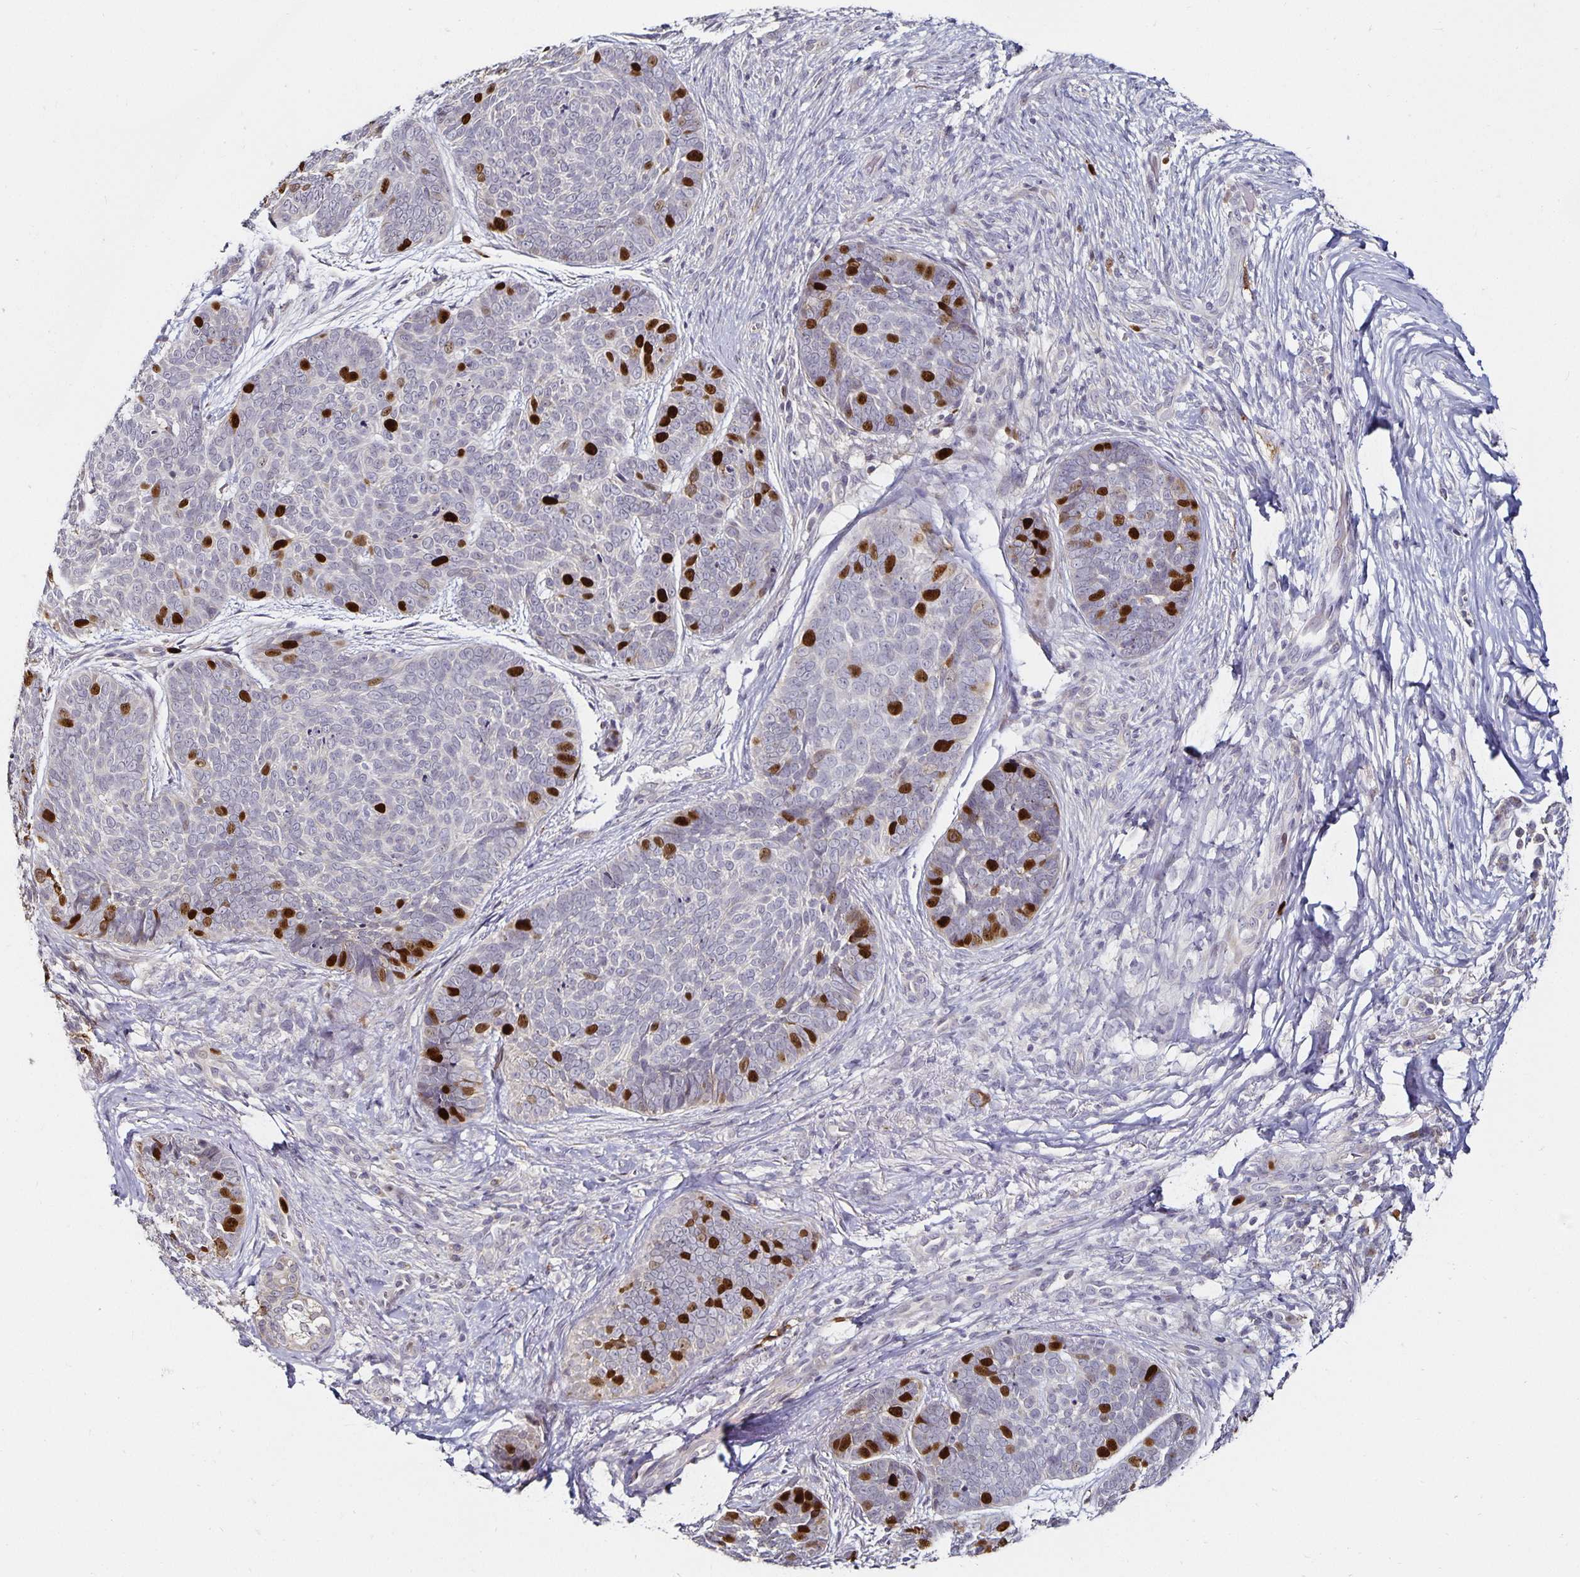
{"staining": {"intensity": "strong", "quantity": "<25%", "location": "nuclear"}, "tissue": "skin cancer", "cell_type": "Tumor cells", "image_type": "cancer", "snomed": [{"axis": "morphology", "description": "Basal cell carcinoma"}, {"axis": "topography", "description": "Skin"}, {"axis": "topography", "description": "Skin of nose"}], "caption": "Strong nuclear expression for a protein is appreciated in about <25% of tumor cells of basal cell carcinoma (skin) using IHC.", "gene": "ANLN", "patient": {"sex": "female", "age": 81}}